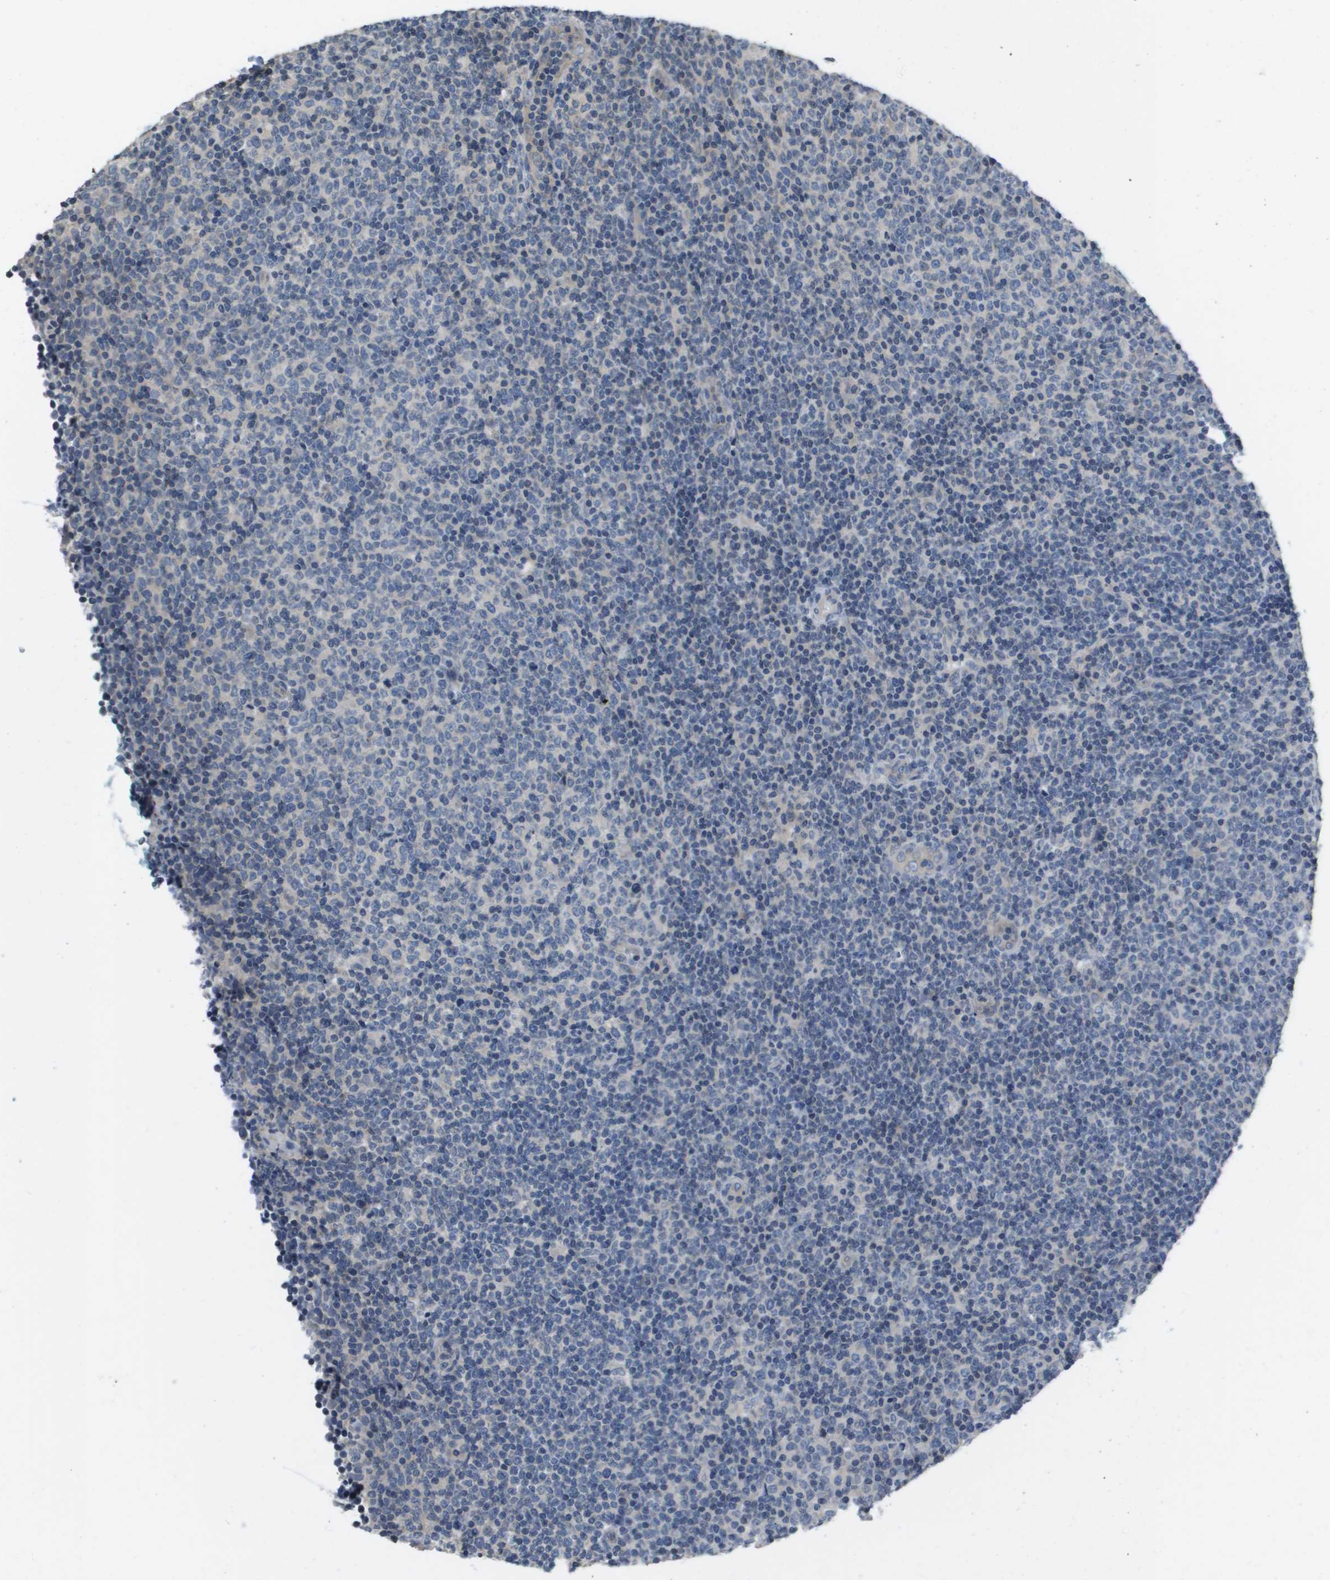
{"staining": {"intensity": "negative", "quantity": "none", "location": "none"}, "tissue": "lymphoma", "cell_type": "Tumor cells", "image_type": "cancer", "snomed": [{"axis": "morphology", "description": "Malignant lymphoma, non-Hodgkin's type, Low grade"}, {"axis": "topography", "description": "Lymph node"}], "caption": "This is an immunohistochemistry (IHC) photomicrograph of human lymphoma. There is no positivity in tumor cells.", "gene": "CAPN11", "patient": {"sex": "male", "age": 70}}